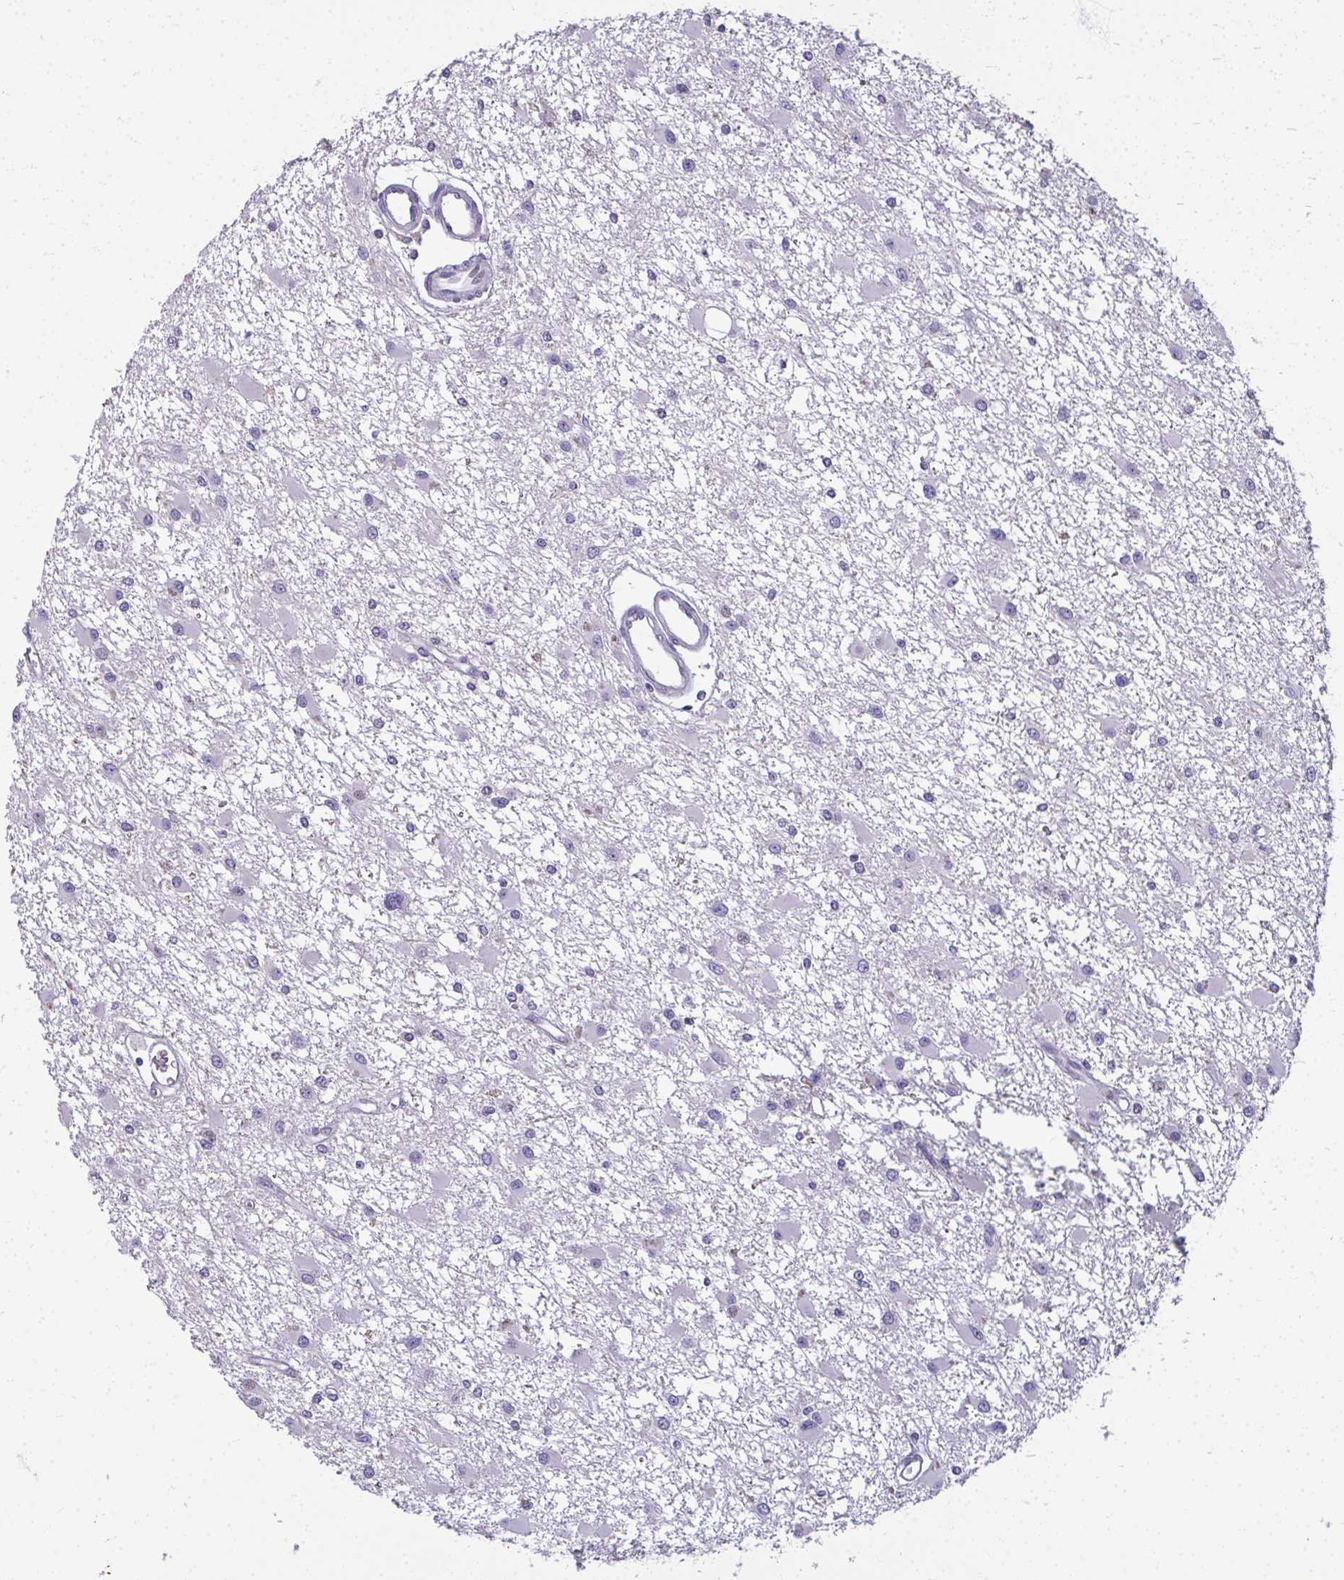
{"staining": {"intensity": "negative", "quantity": "none", "location": "none"}, "tissue": "glioma", "cell_type": "Tumor cells", "image_type": "cancer", "snomed": [{"axis": "morphology", "description": "Glioma, malignant, High grade"}, {"axis": "topography", "description": "Brain"}], "caption": "This image is of glioma stained with IHC to label a protein in brown with the nuclei are counter-stained blue. There is no expression in tumor cells.", "gene": "ODF1", "patient": {"sex": "male", "age": 54}}